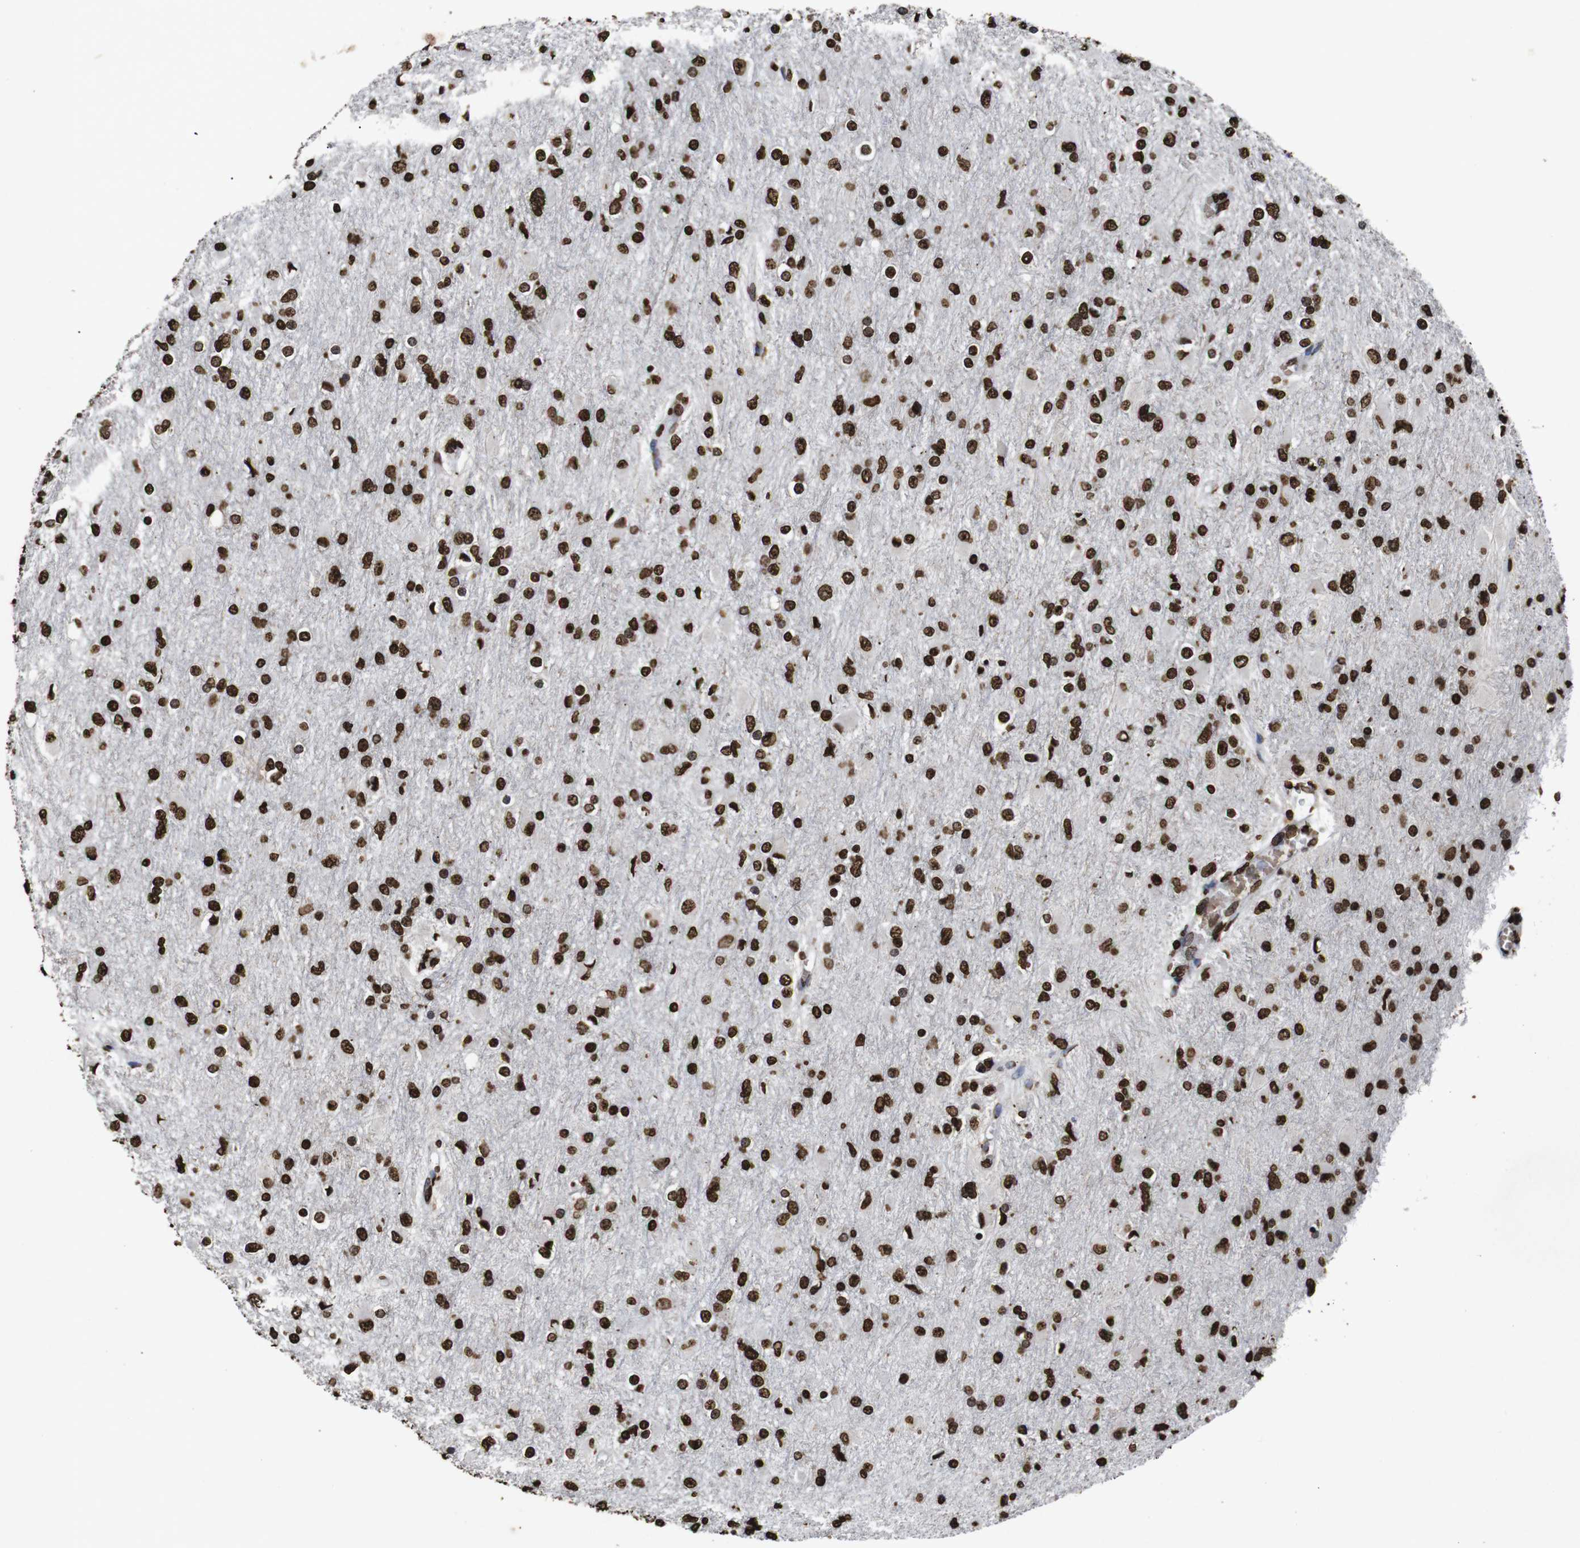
{"staining": {"intensity": "strong", "quantity": ">75%", "location": "nuclear"}, "tissue": "glioma", "cell_type": "Tumor cells", "image_type": "cancer", "snomed": [{"axis": "morphology", "description": "Glioma, malignant, High grade"}, {"axis": "topography", "description": "Cerebral cortex"}], "caption": "IHC image of glioma stained for a protein (brown), which demonstrates high levels of strong nuclear staining in approximately >75% of tumor cells.", "gene": "MDM2", "patient": {"sex": "female", "age": 36}}